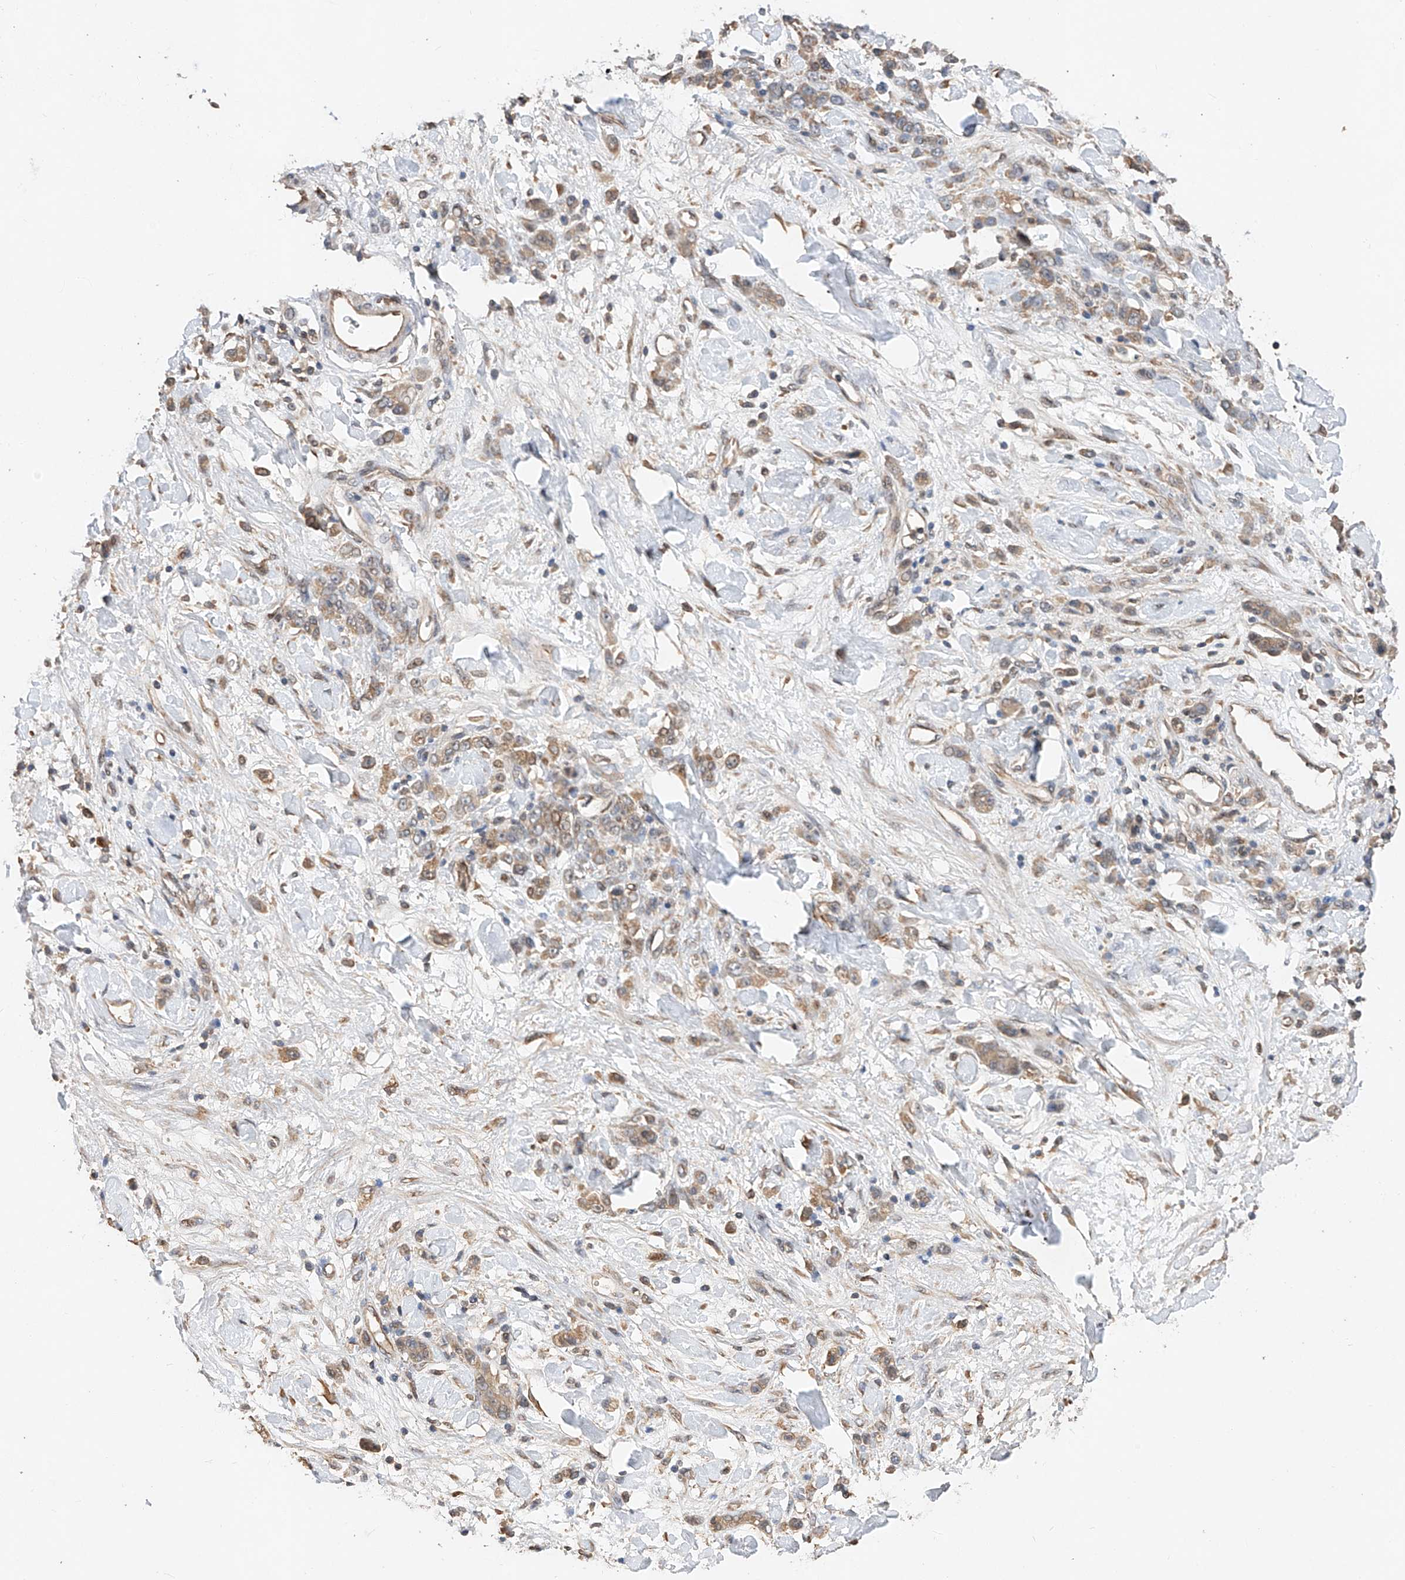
{"staining": {"intensity": "weak", "quantity": ">75%", "location": "cytoplasmic/membranous"}, "tissue": "stomach cancer", "cell_type": "Tumor cells", "image_type": "cancer", "snomed": [{"axis": "morphology", "description": "Normal tissue, NOS"}, {"axis": "morphology", "description": "Adenocarcinoma, NOS"}, {"axis": "topography", "description": "Stomach"}], "caption": "Immunohistochemical staining of adenocarcinoma (stomach) reveals weak cytoplasmic/membranous protein positivity in approximately >75% of tumor cells.", "gene": "RILPL2", "patient": {"sex": "male", "age": 82}}